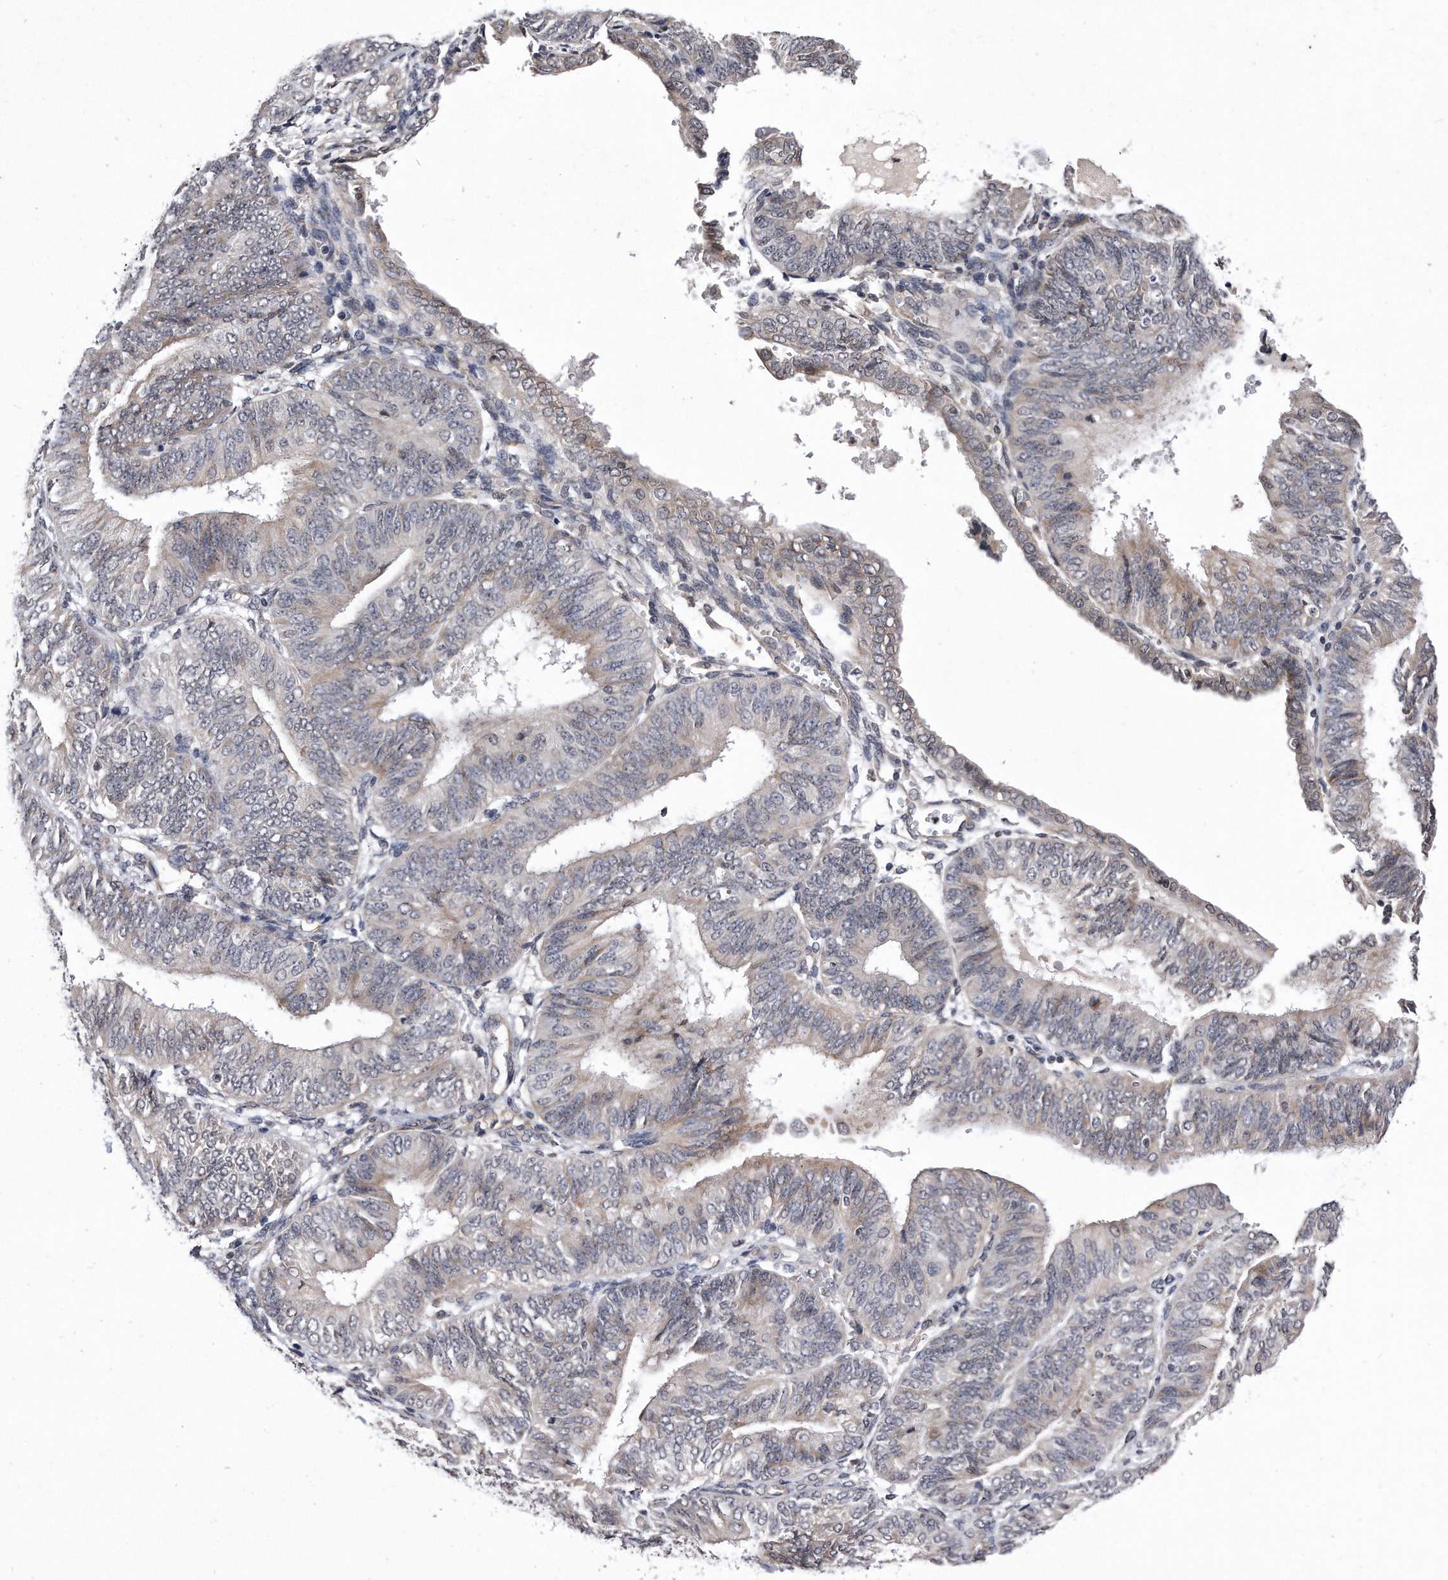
{"staining": {"intensity": "negative", "quantity": "none", "location": "none"}, "tissue": "endometrial cancer", "cell_type": "Tumor cells", "image_type": "cancer", "snomed": [{"axis": "morphology", "description": "Adenocarcinoma, NOS"}, {"axis": "topography", "description": "Endometrium"}], "caption": "IHC photomicrograph of neoplastic tissue: adenocarcinoma (endometrial) stained with DAB (3,3'-diaminobenzidine) exhibits no significant protein expression in tumor cells.", "gene": "DAB1", "patient": {"sex": "female", "age": 58}}